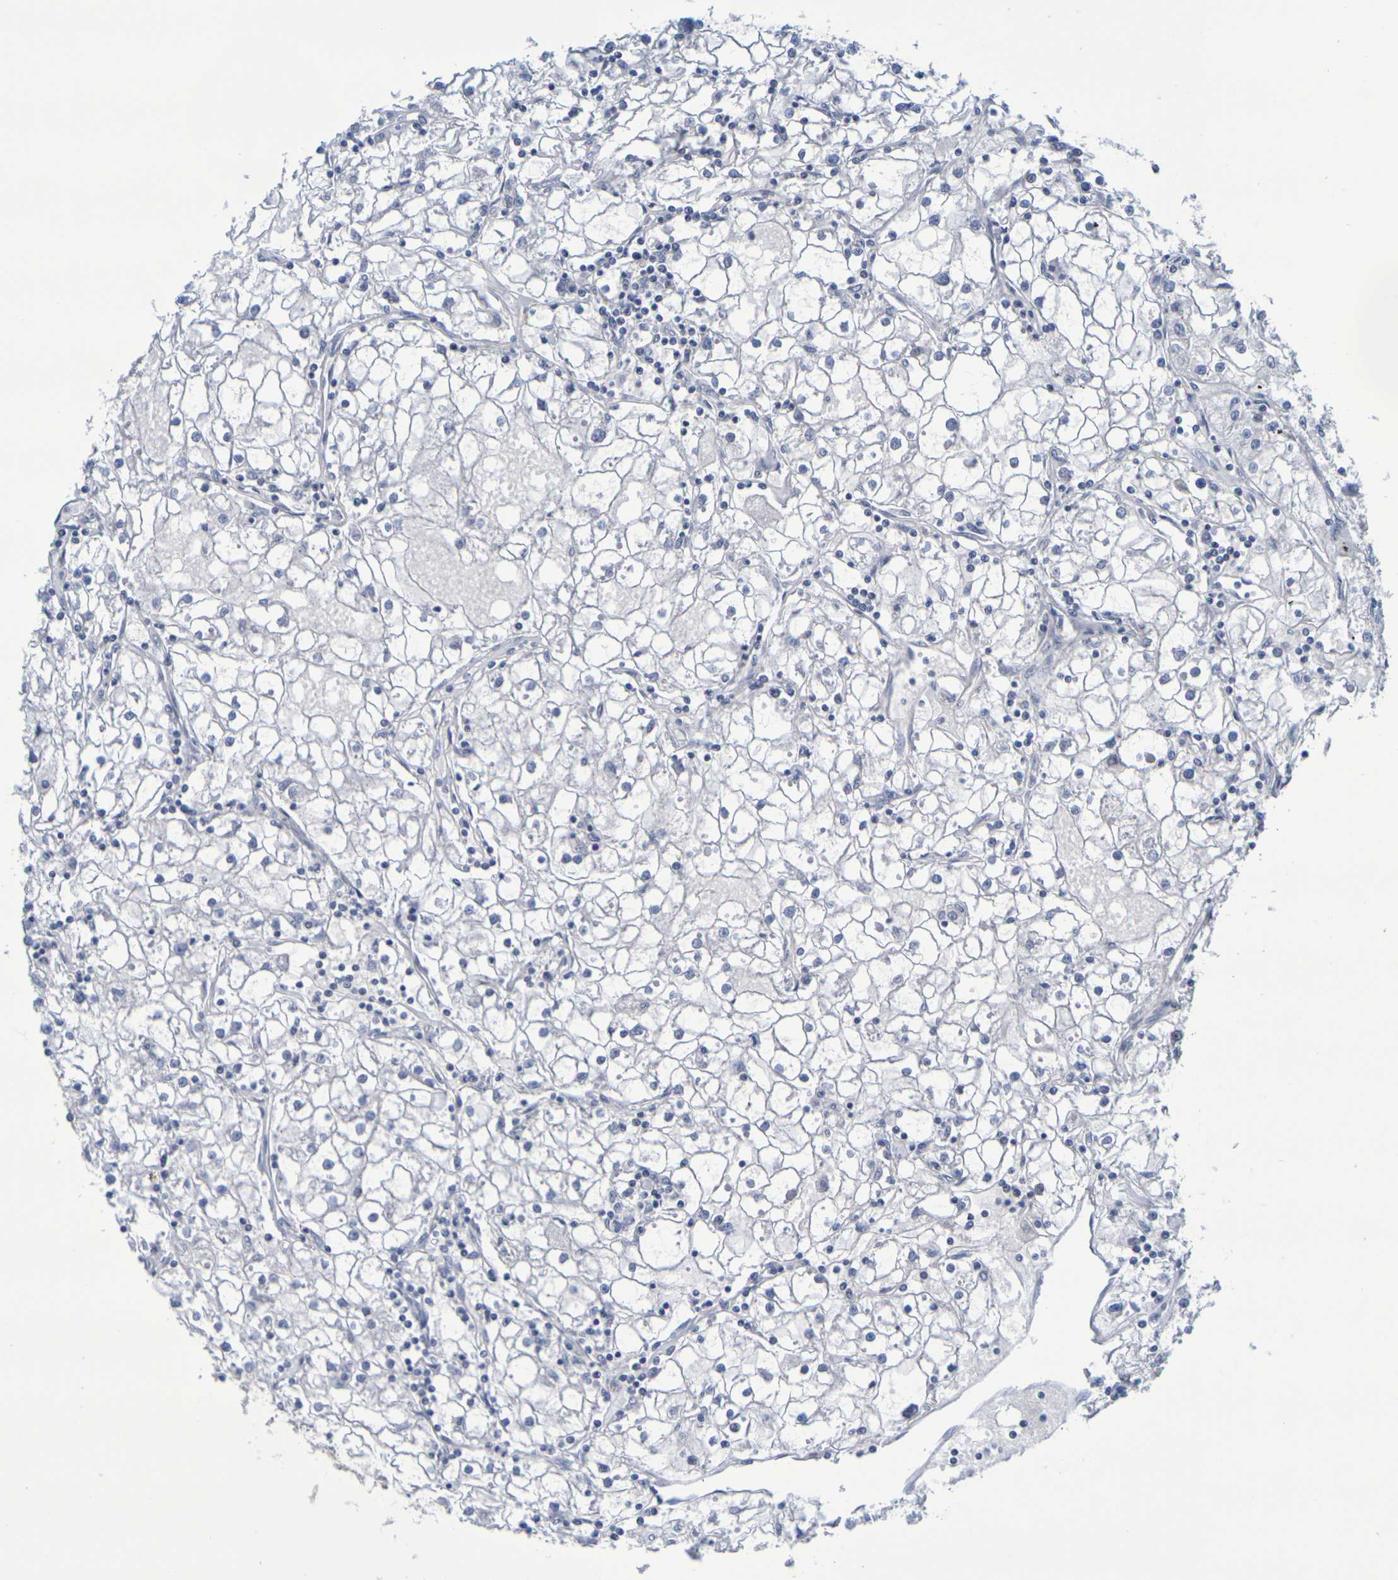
{"staining": {"intensity": "negative", "quantity": "none", "location": "none"}, "tissue": "renal cancer", "cell_type": "Tumor cells", "image_type": "cancer", "snomed": [{"axis": "morphology", "description": "Adenocarcinoma, NOS"}, {"axis": "topography", "description": "Kidney"}], "caption": "Immunohistochemistry (IHC) of renal adenocarcinoma shows no positivity in tumor cells.", "gene": "CHRNB1", "patient": {"sex": "male", "age": 56}}